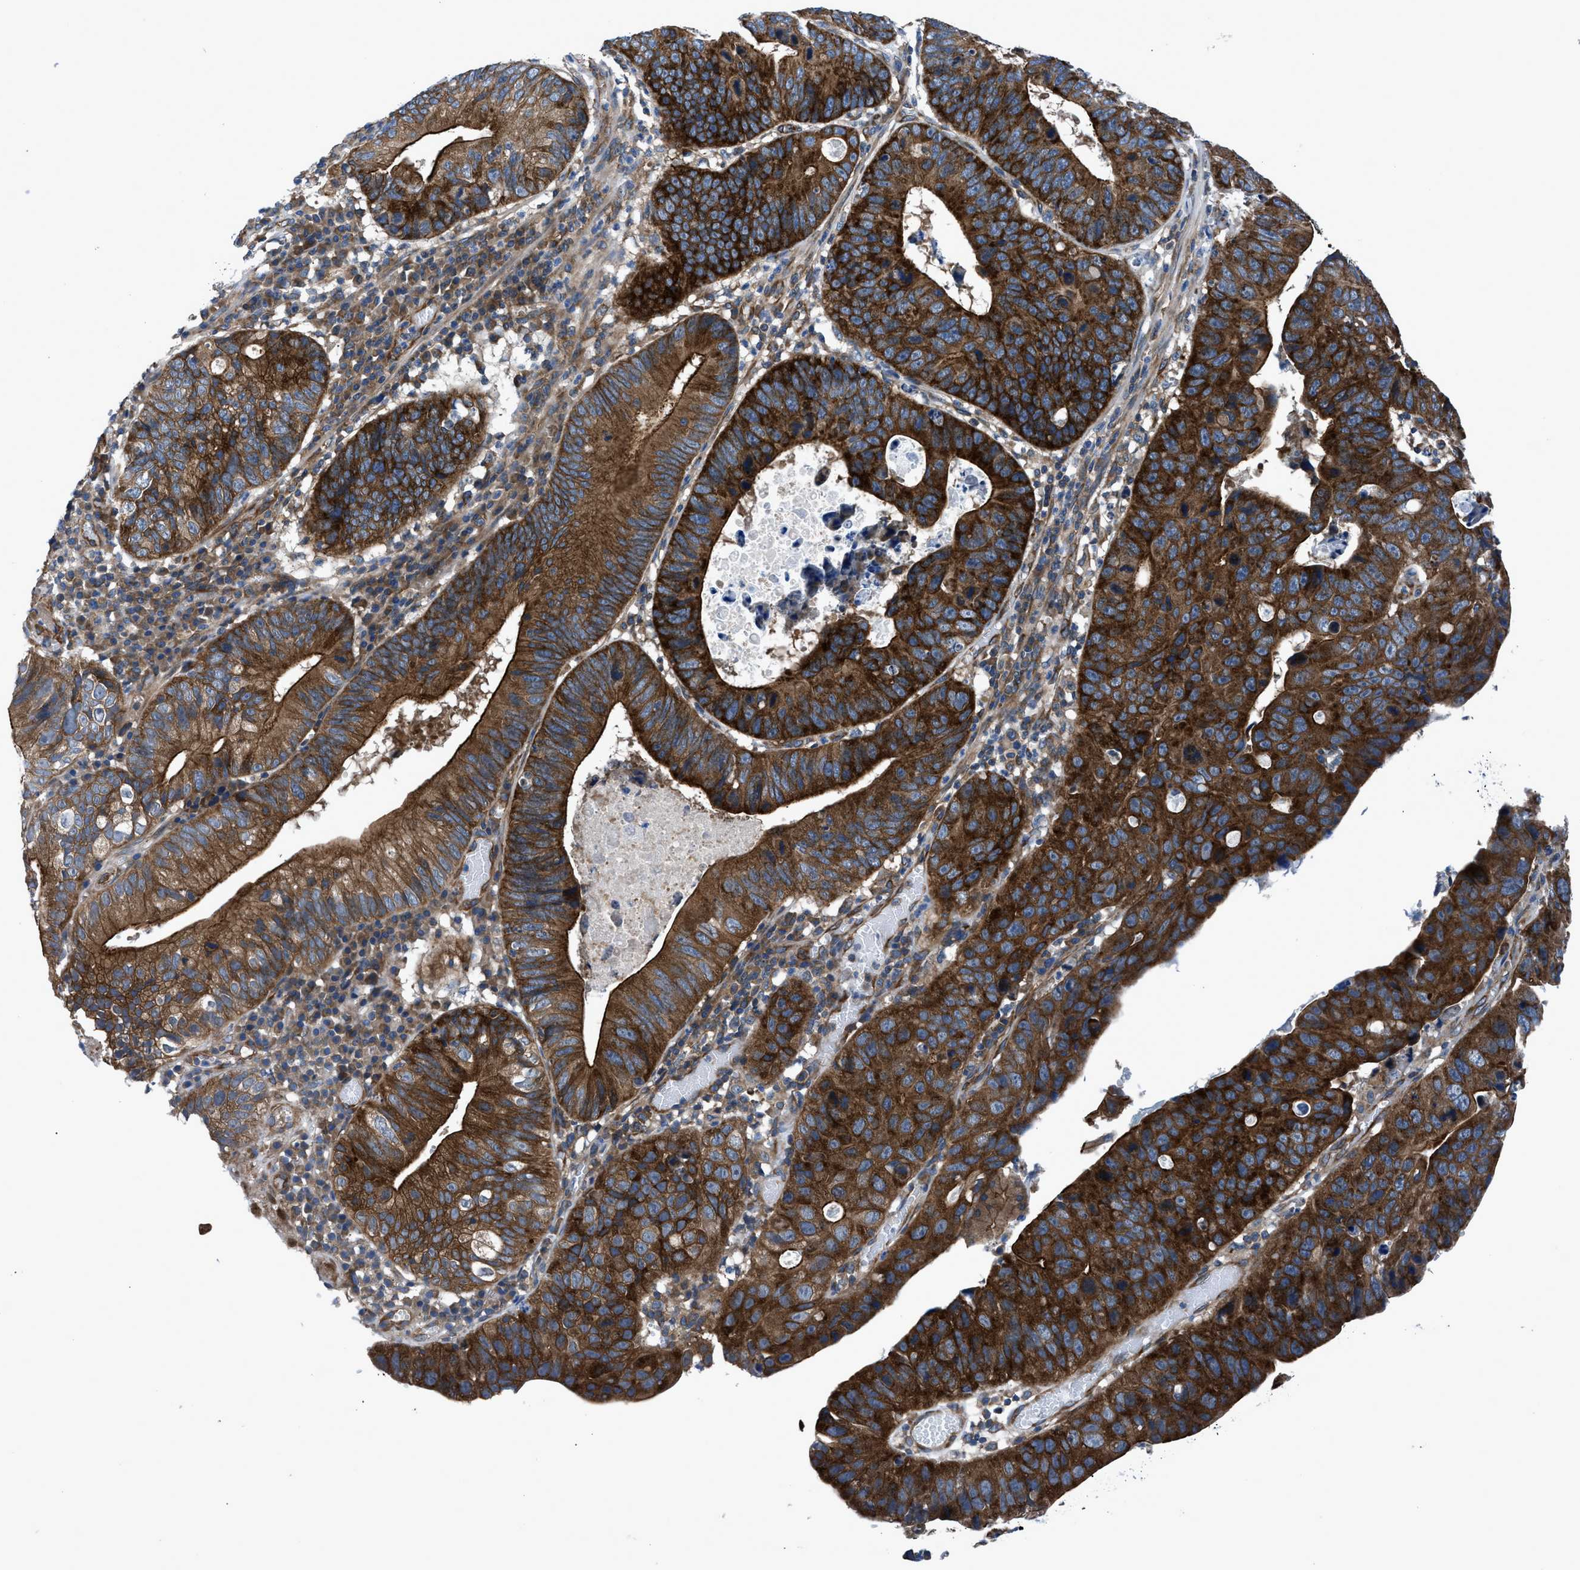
{"staining": {"intensity": "strong", "quantity": ">75%", "location": "cytoplasmic/membranous"}, "tissue": "stomach cancer", "cell_type": "Tumor cells", "image_type": "cancer", "snomed": [{"axis": "morphology", "description": "Adenocarcinoma, NOS"}, {"axis": "topography", "description": "Stomach"}], "caption": "Protein analysis of stomach adenocarcinoma tissue shows strong cytoplasmic/membranous positivity in approximately >75% of tumor cells.", "gene": "TRIP4", "patient": {"sex": "male", "age": 59}}